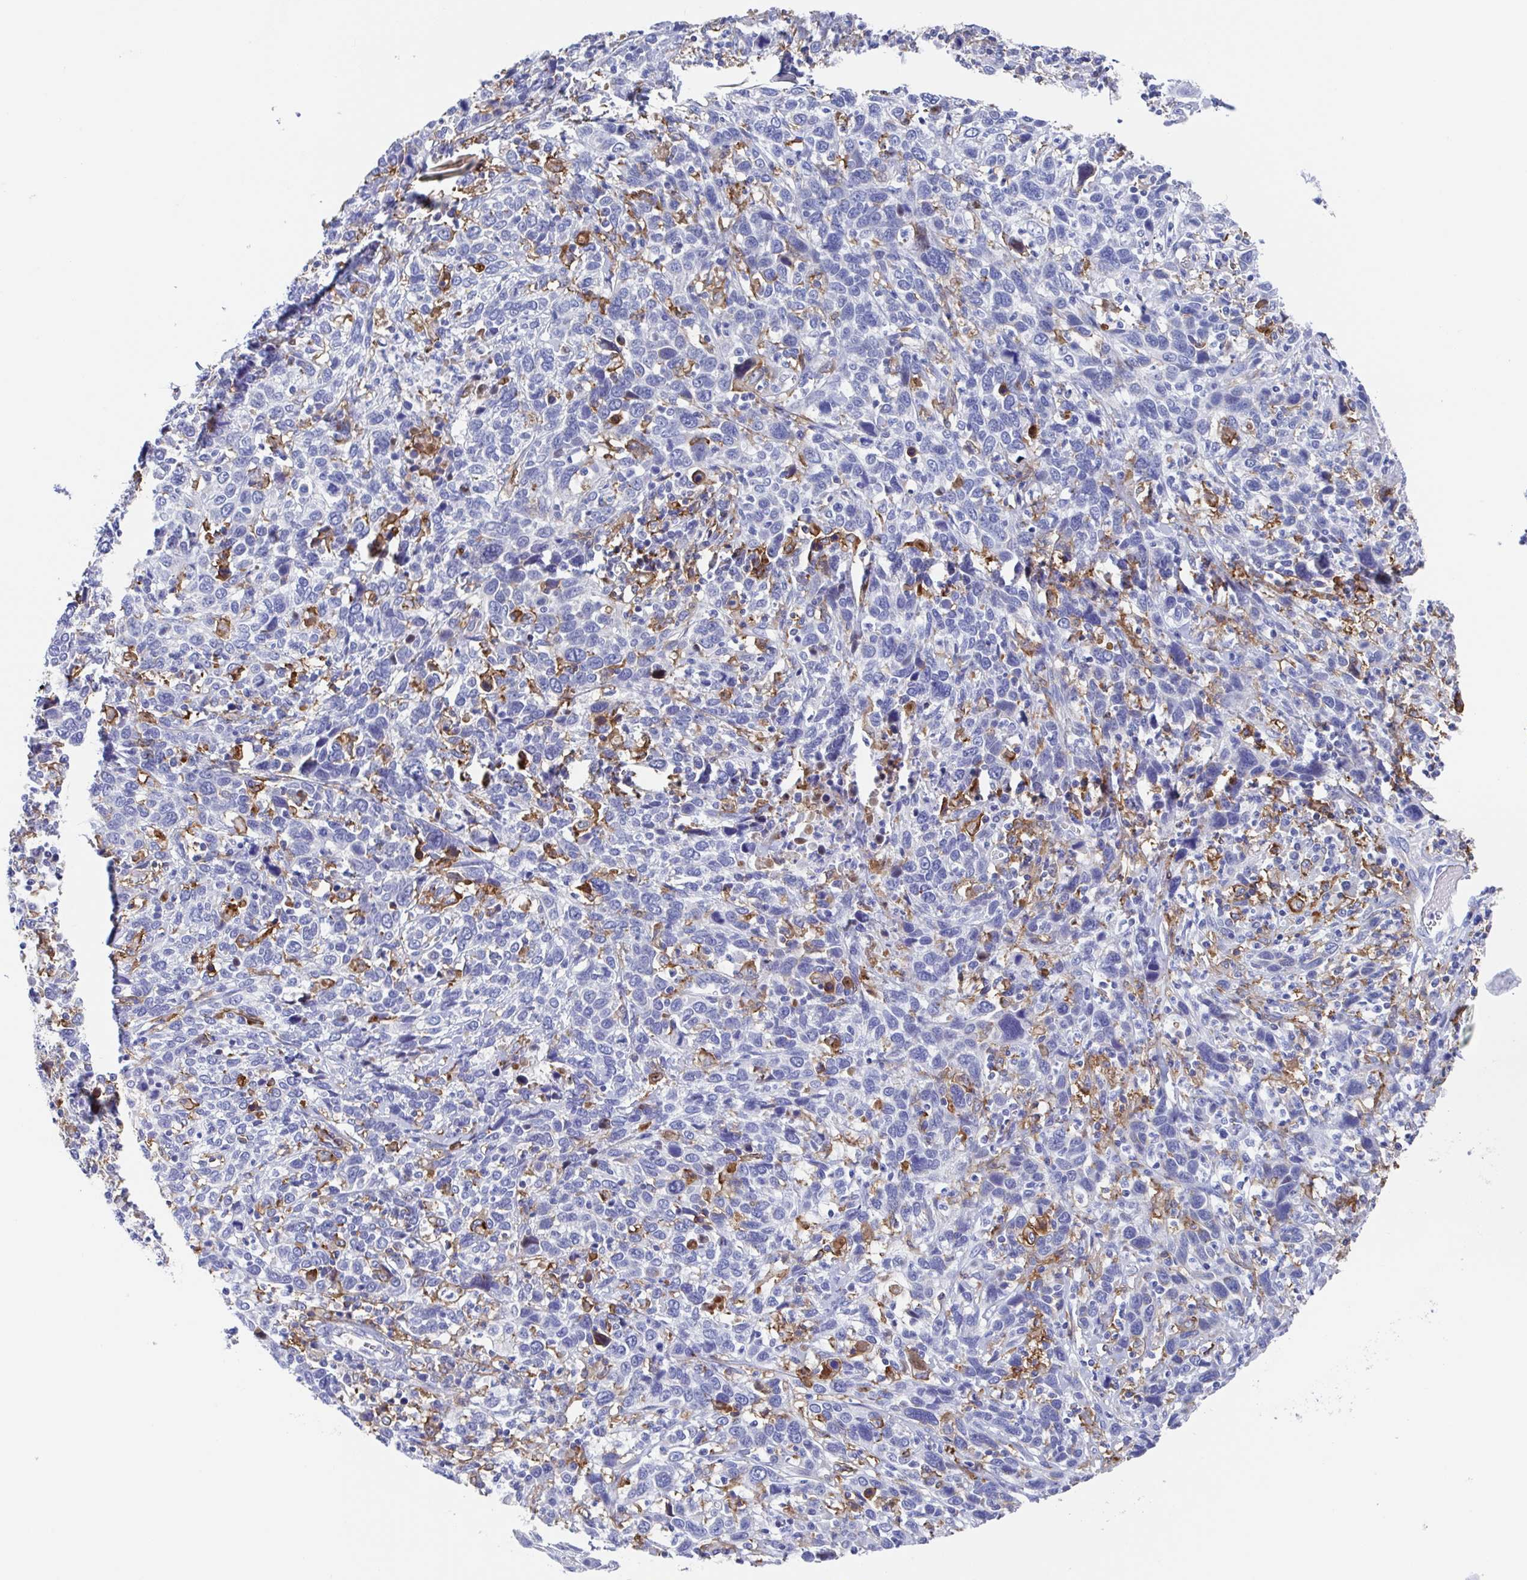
{"staining": {"intensity": "negative", "quantity": "none", "location": "none"}, "tissue": "cervical cancer", "cell_type": "Tumor cells", "image_type": "cancer", "snomed": [{"axis": "morphology", "description": "Squamous cell carcinoma, NOS"}, {"axis": "topography", "description": "Cervix"}], "caption": "Human cervical cancer (squamous cell carcinoma) stained for a protein using immunohistochemistry (IHC) exhibits no positivity in tumor cells.", "gene": "FCGR3A", "patient": {"sex": "female", "age": 46}}